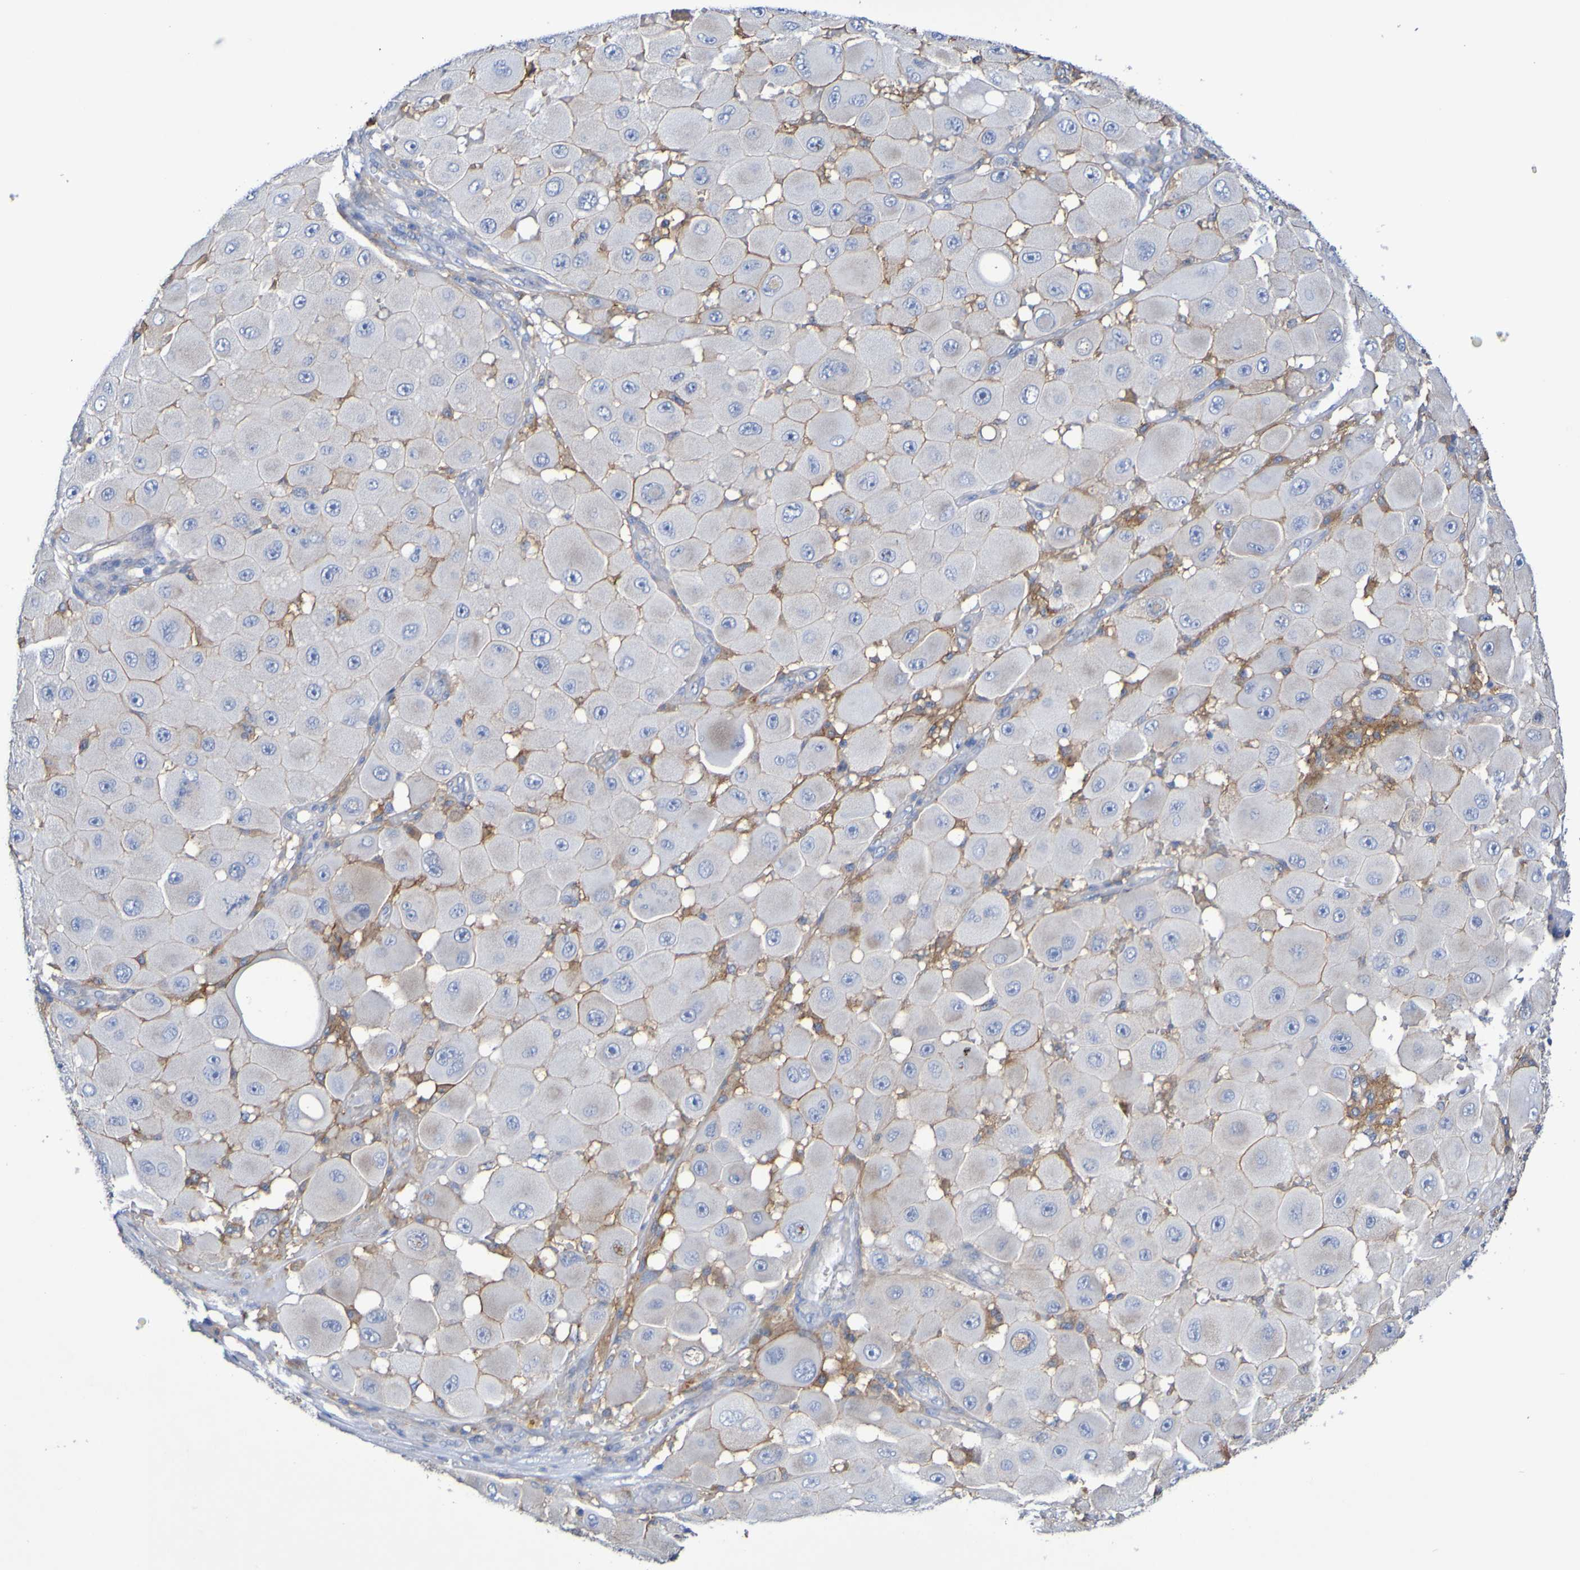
{"staining": {"intensity": "negative", "quantity": "none", "location": "none"}, "tissue": "melanoma", "cell_type": "Tumor cells", "image_type": "cancer", "snomed": [{"axis": "morphology", "description": "Malignant melanoma, NOS"}, {"axis": "topography", "description": "Skin"}], "caption": "Immunohistochemical staining of human malignant melanoma shows no significant positivity in tumor cells. (DAB immunohistochemistry, high magnification).", "gene": "SLC3A2", "patient": {"sex": "female", "age": 81}}